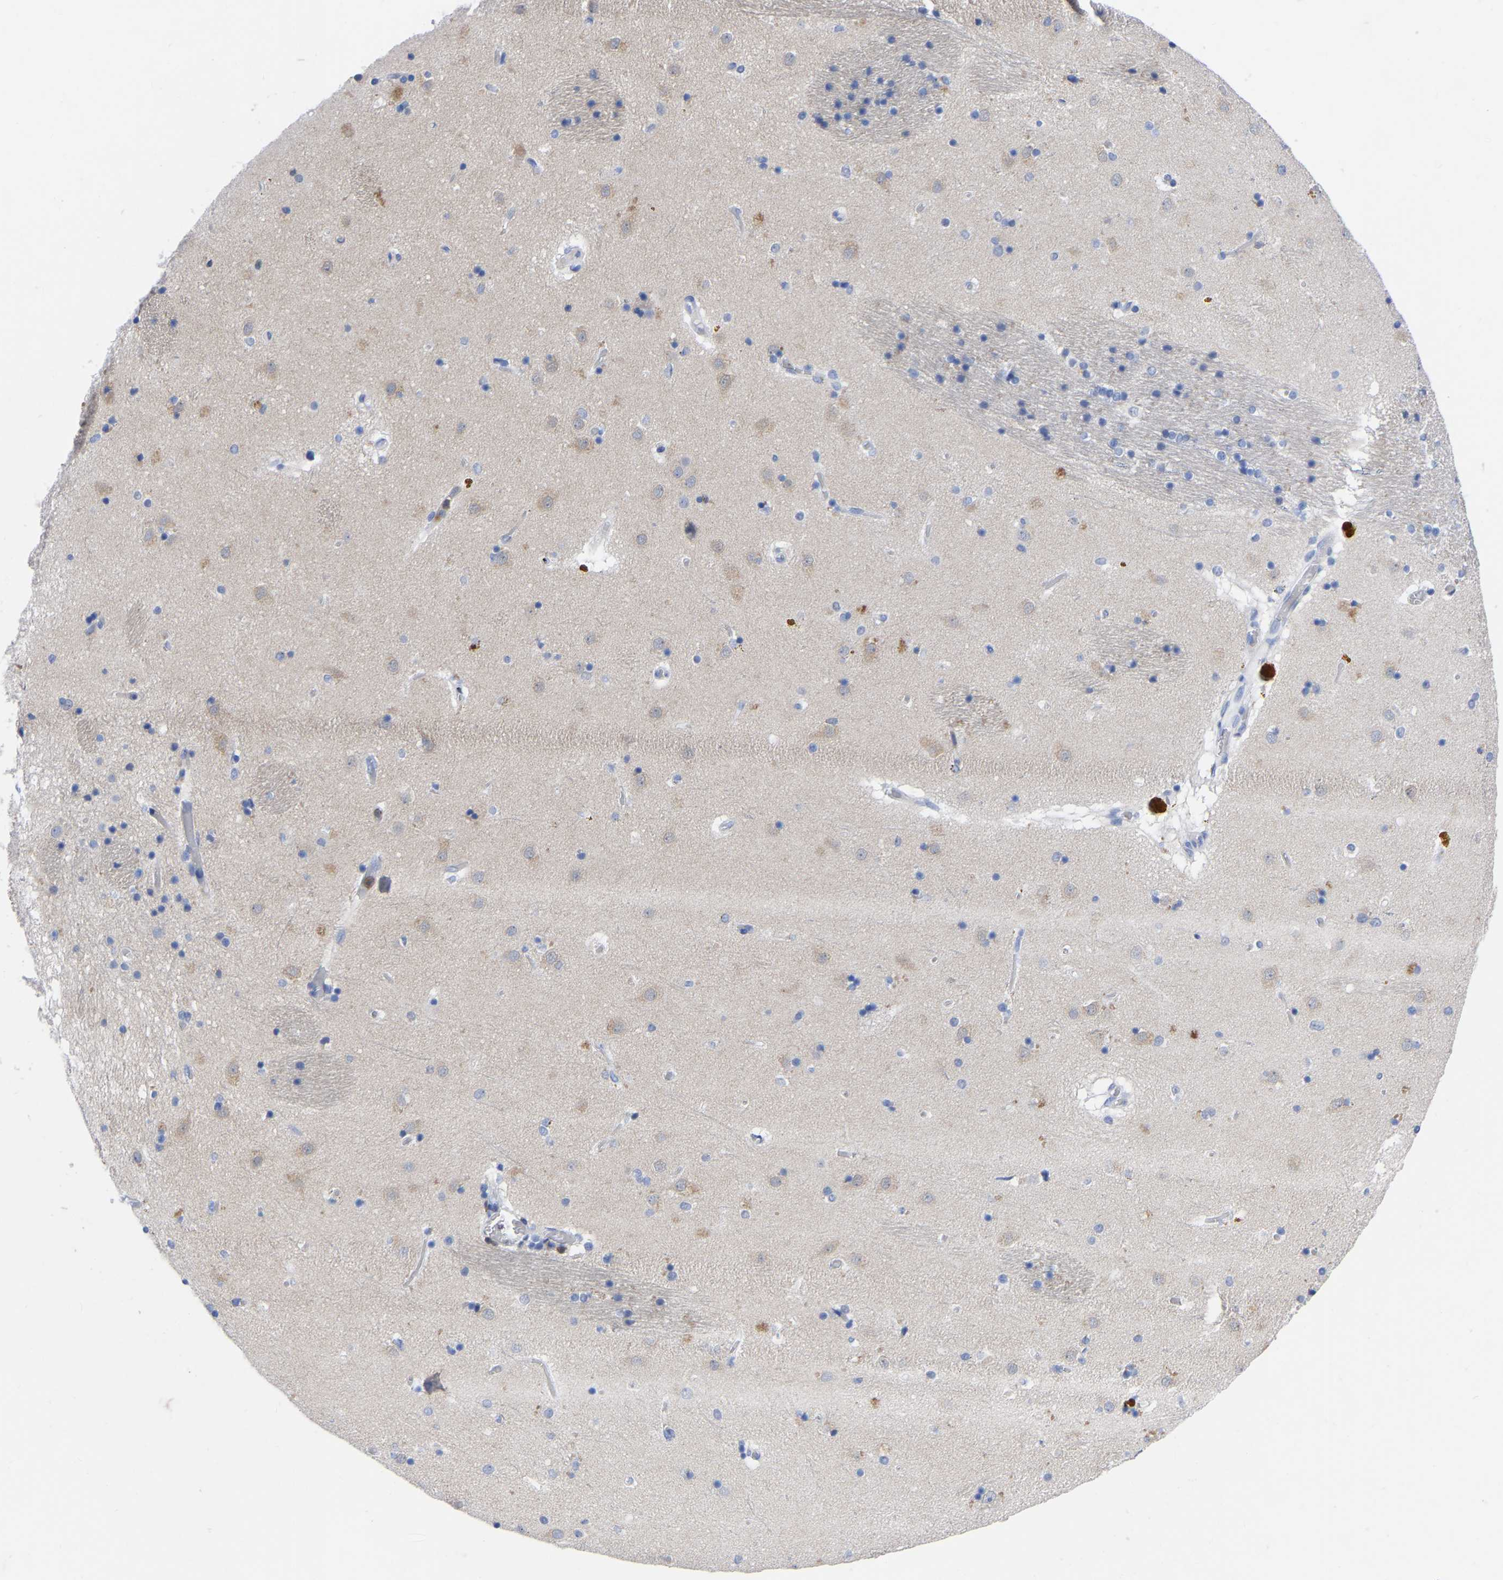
{"staining": {"intensity": "negative", "quantity": "none", "location": "none"}, "tissue": "caudate", "cell_type": "Glial cells", "image_type": "normal", "snomed": [{"axis": "morphology", "description": "Normal tissue, NOS"}, {"axis": "topography", "description": "Lateral ventricle wall"}], "caption": "Immunohistochemistry of unremarkable human caudate displays no expression in glial cells. (DAB (3,3'-diaminobenzidine) immunohistochemistry (IHC) visualized using brightfield microscopy, high magnification).", "gene": "PTPN7", "patient": {"sex": "male", "age": 70}}